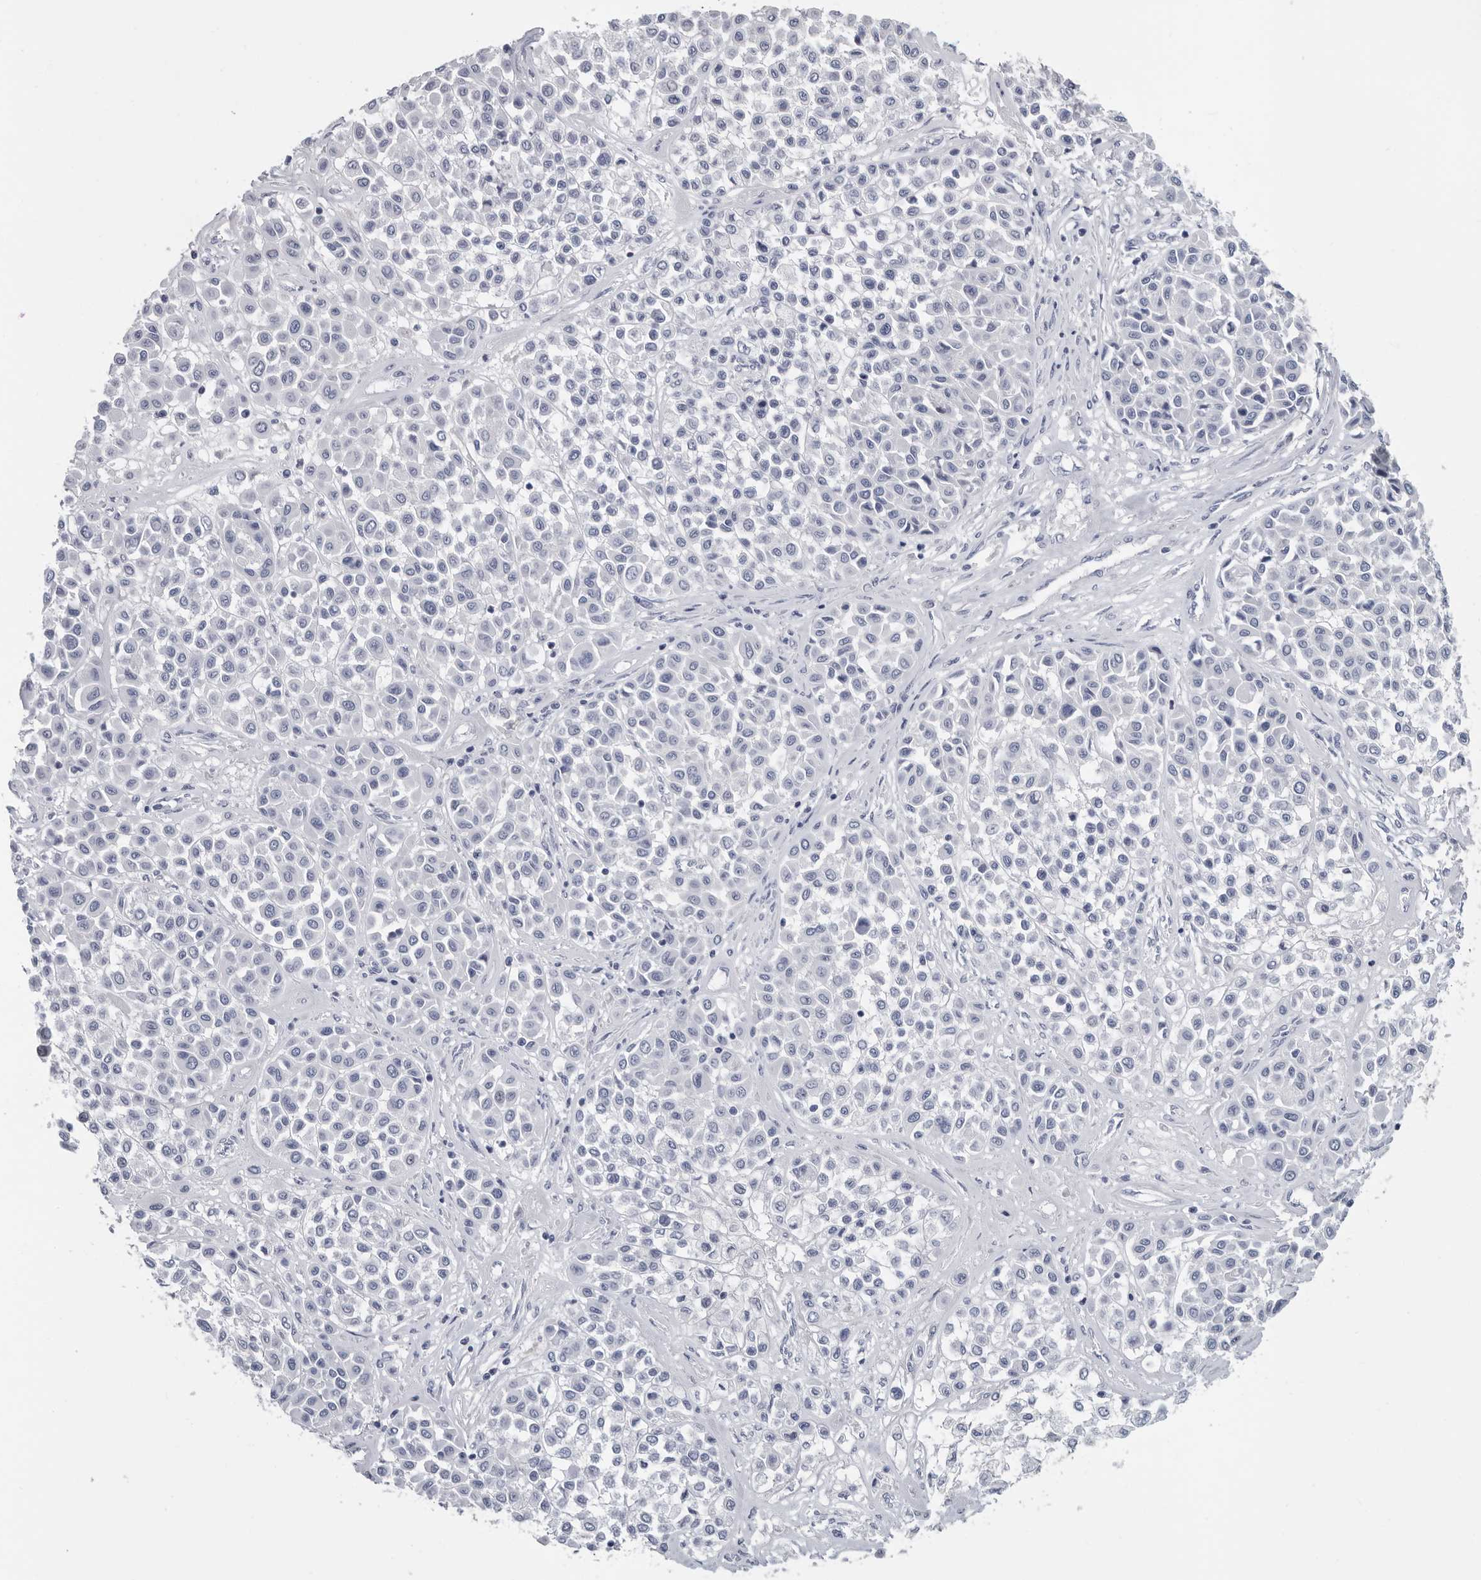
{"staining": {"intensity": "negative", "quantity": "none", "location": "none"}, "tissue": "melanoma", "cell_type": "Tumor cells", "image_type": "cancer", "snomed": [{"axis": "morphology", "description": "Malignant melanoma, Metastatic site"}, {"axis": "topography", "description": "Soft tissue"}], "caption": "Immunohistochemistry (IHC) micrograph of neoplastic tissue: human malignant melanoma (metastatic site) stained with DAB (3,3'-diaminobenzidine) exhibits no significant protein positivity in tumor cells. (Brightfield microscopy of DAB (3,3'-diaminobenzidine) immunohistochemistry at high magnification).", "gene": "WRAP73", "patient": {"sex": "male", "age": 41}}